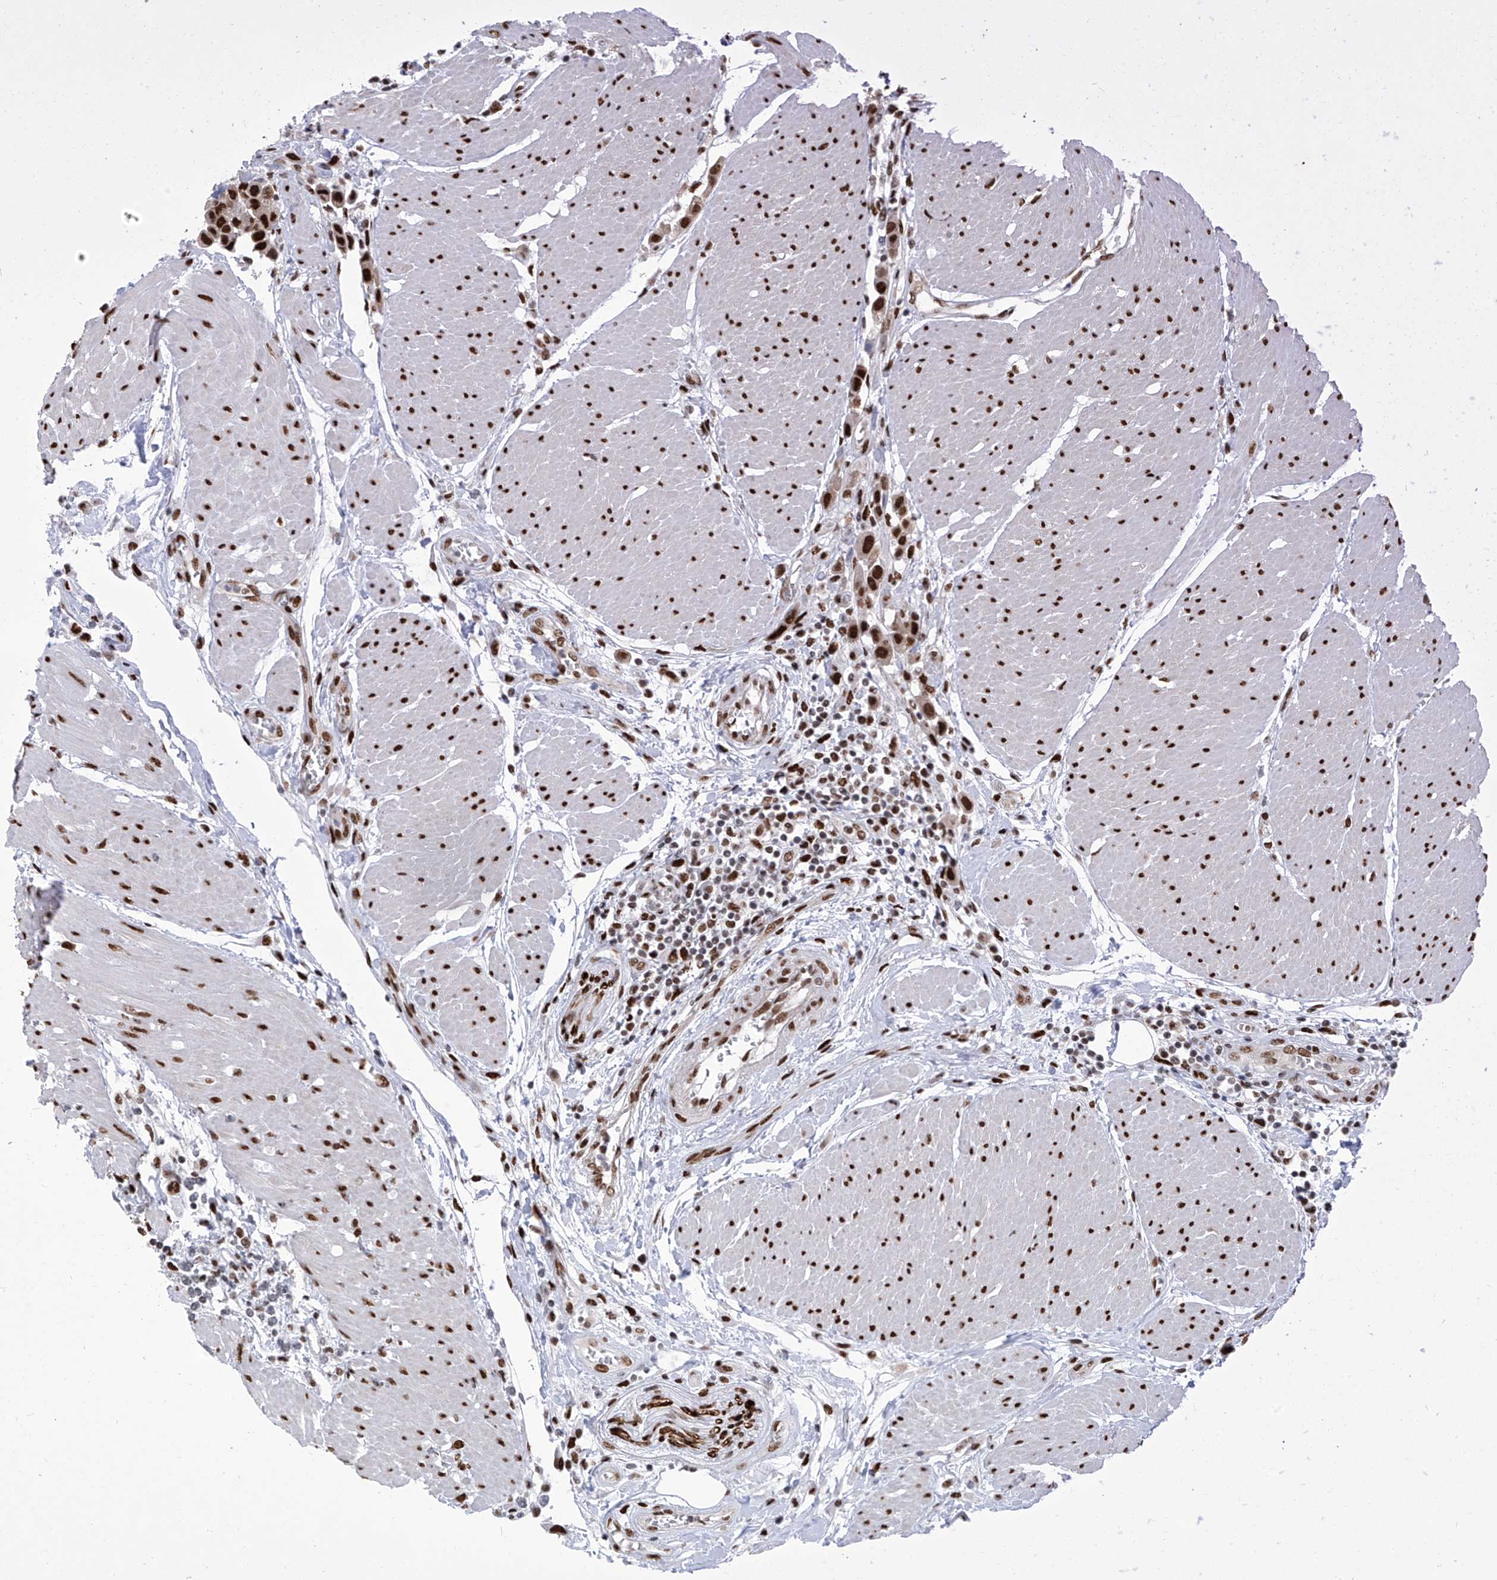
{"staining": {"intensity": "strong", "quantity": ">75%", "location": "nuclear"}, "tissue": "urothelial cancer", "cell_type": "Tumor cells", "image_type": "cancer", "snomed": [{"axis": "morphology", "description": "Urothelial carcinoma, High grade"}, {"axis": "topography", "description": "Urinary bladder"}], "caption": "Protein analysis of urothelial cancer tissue displays strong nuclear staining in about >75% of tumor cells.", "gene": "KHSRP", "patient": {"sex": "male", "age": 50}}